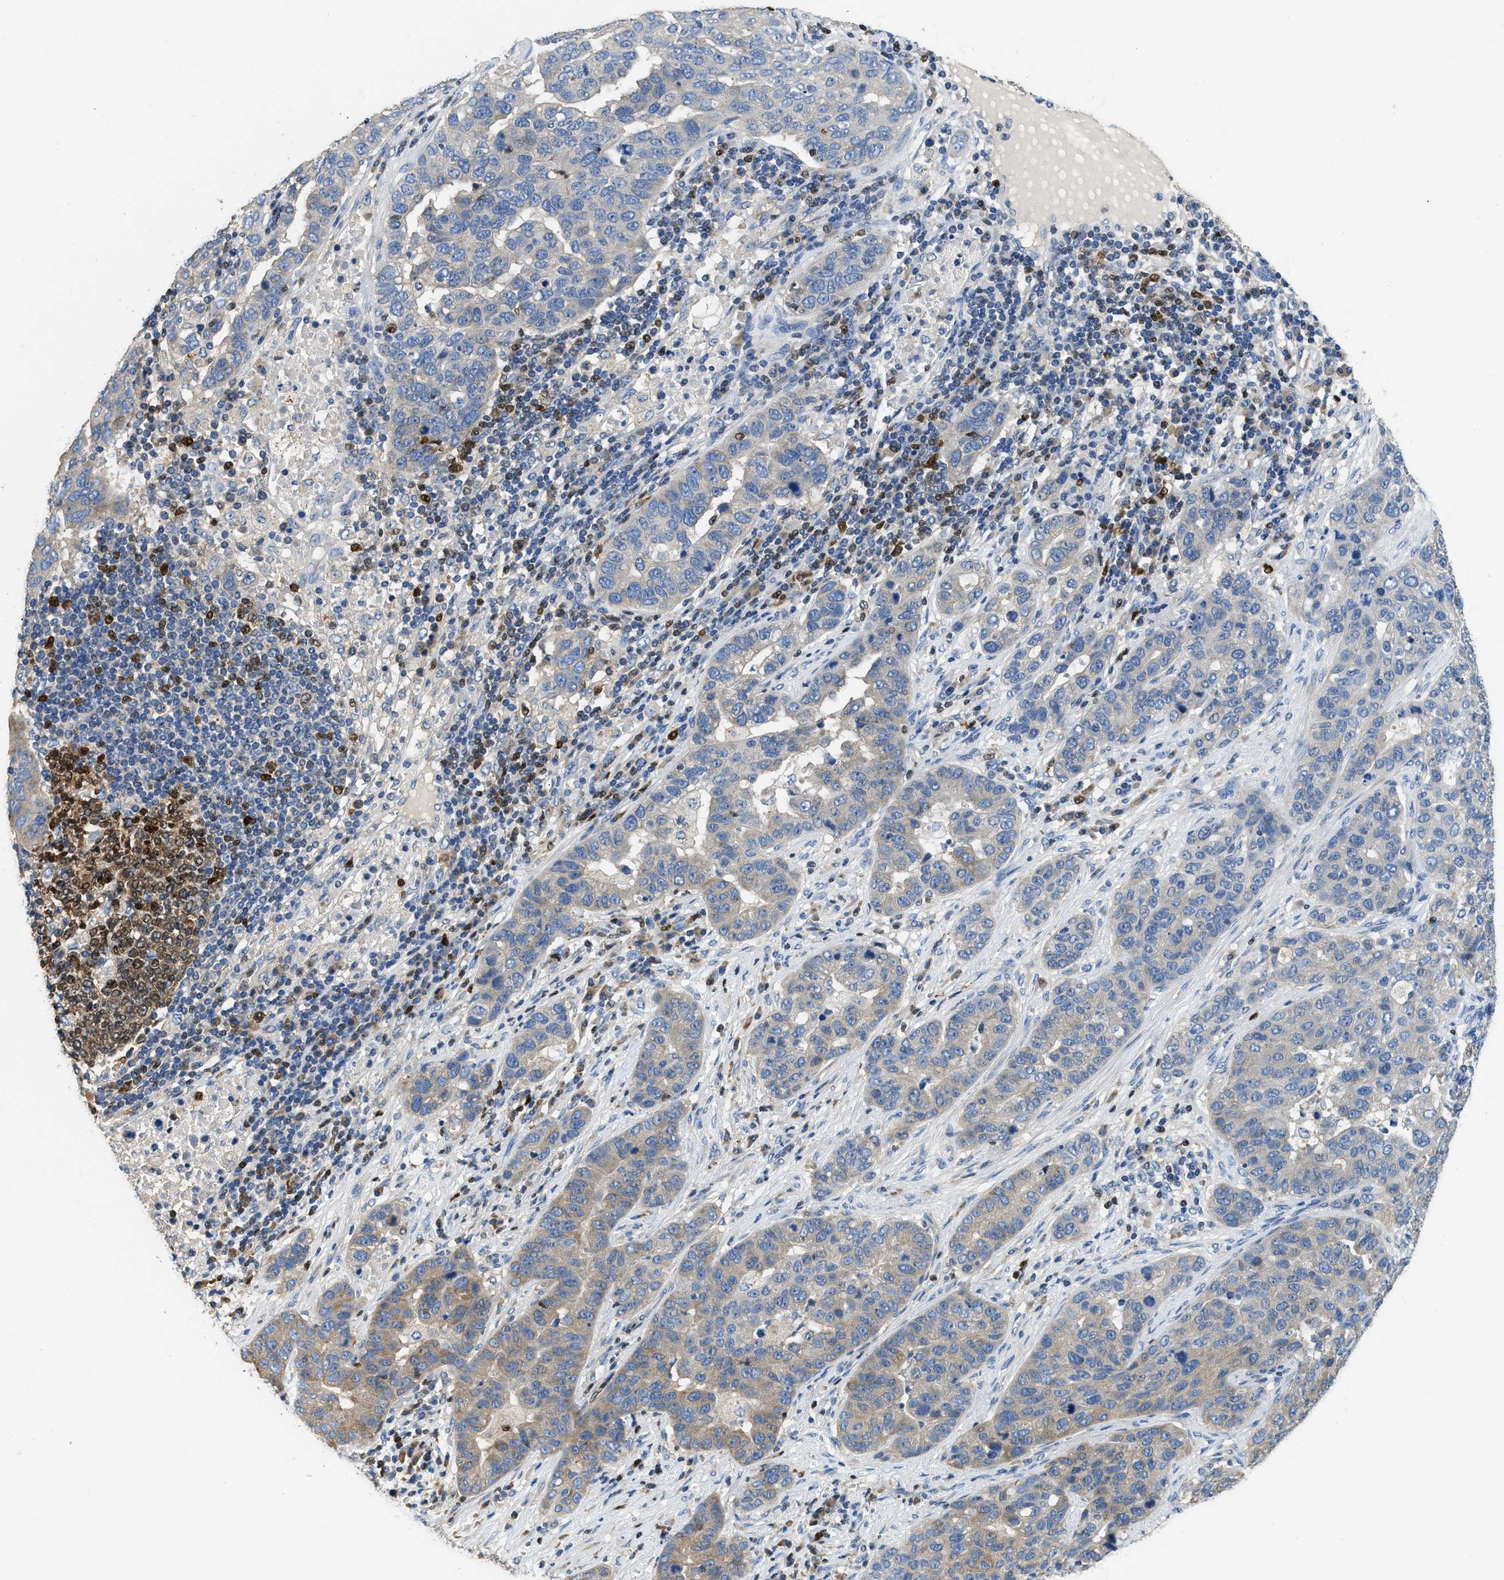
{"staining": {"intensity": "moderate", "quantity": "25%-75%", "location": "cytoplasmic/membranous"}, "tissue": "pancreatic cancer", "cell_type": "Tumor cells", "image_type": "cancer", "snomed": [{"axis": "morphology", "description": "Adenocarcinoma, NOS"}, {"axis": "topography", "description": "Pancreas"}], "caption": "Adenocarcinoma (pancreatic) stained with a protein marker exhibits moderate staining in tumor cells.", "gene": "TOX", "patient": {"sex": "female", "age": 61}}